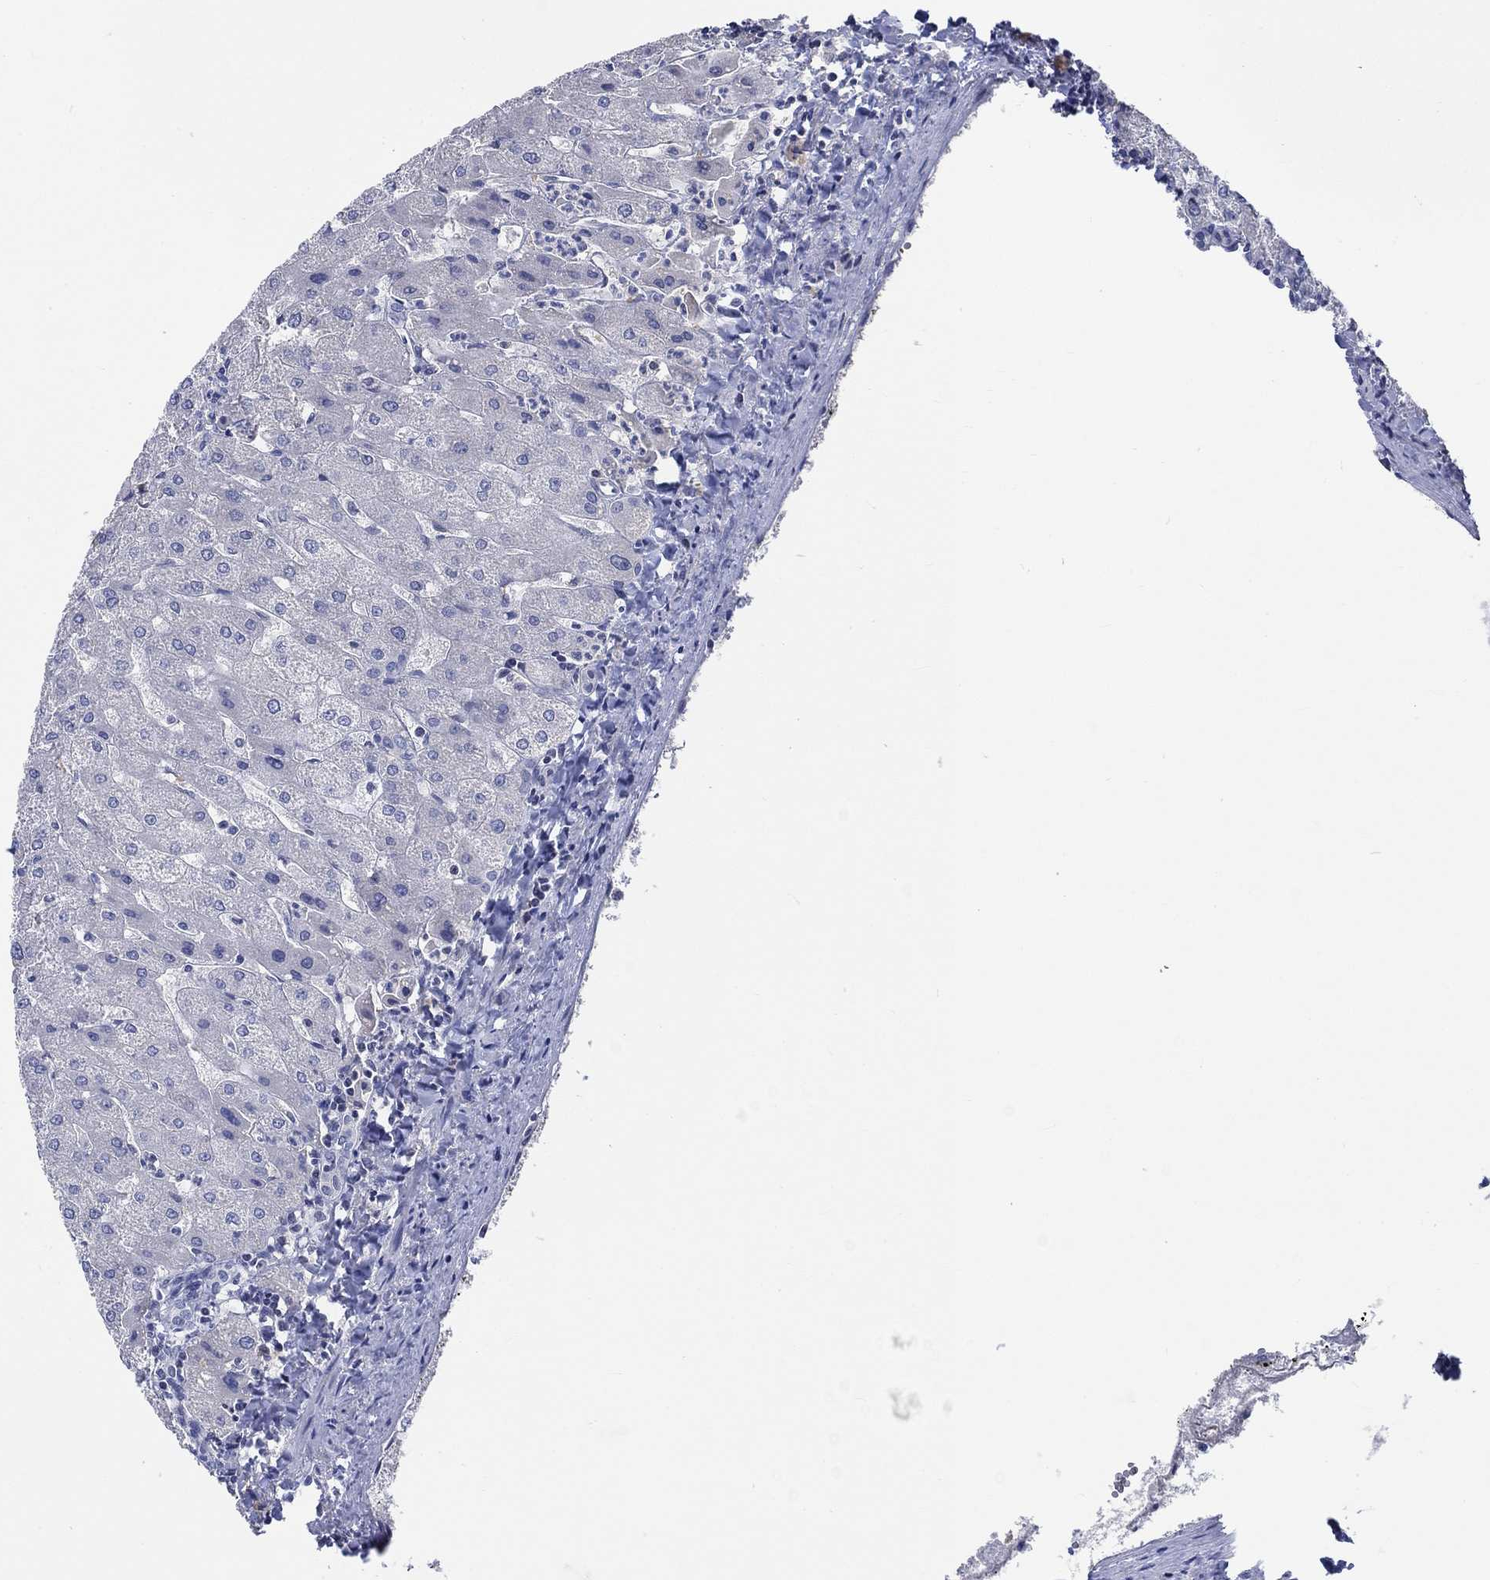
{"staining": {"intensity": "negative", "quantity": "none", "location": "none"}, "tissue": "liver", "cell_type": "Cholangiocytes", "image_type": "normal", "snomed": [{"axis": "morphology", "description": "Normal tissue, NOS"}, {"axis": "topography", "description": "Liver"}], "caption": "The histopathology image displays no staining of cholangiocytes in unremarkable liver.", "gene": "KCNA1", "patient": {"sex": "male", "age": 67}}